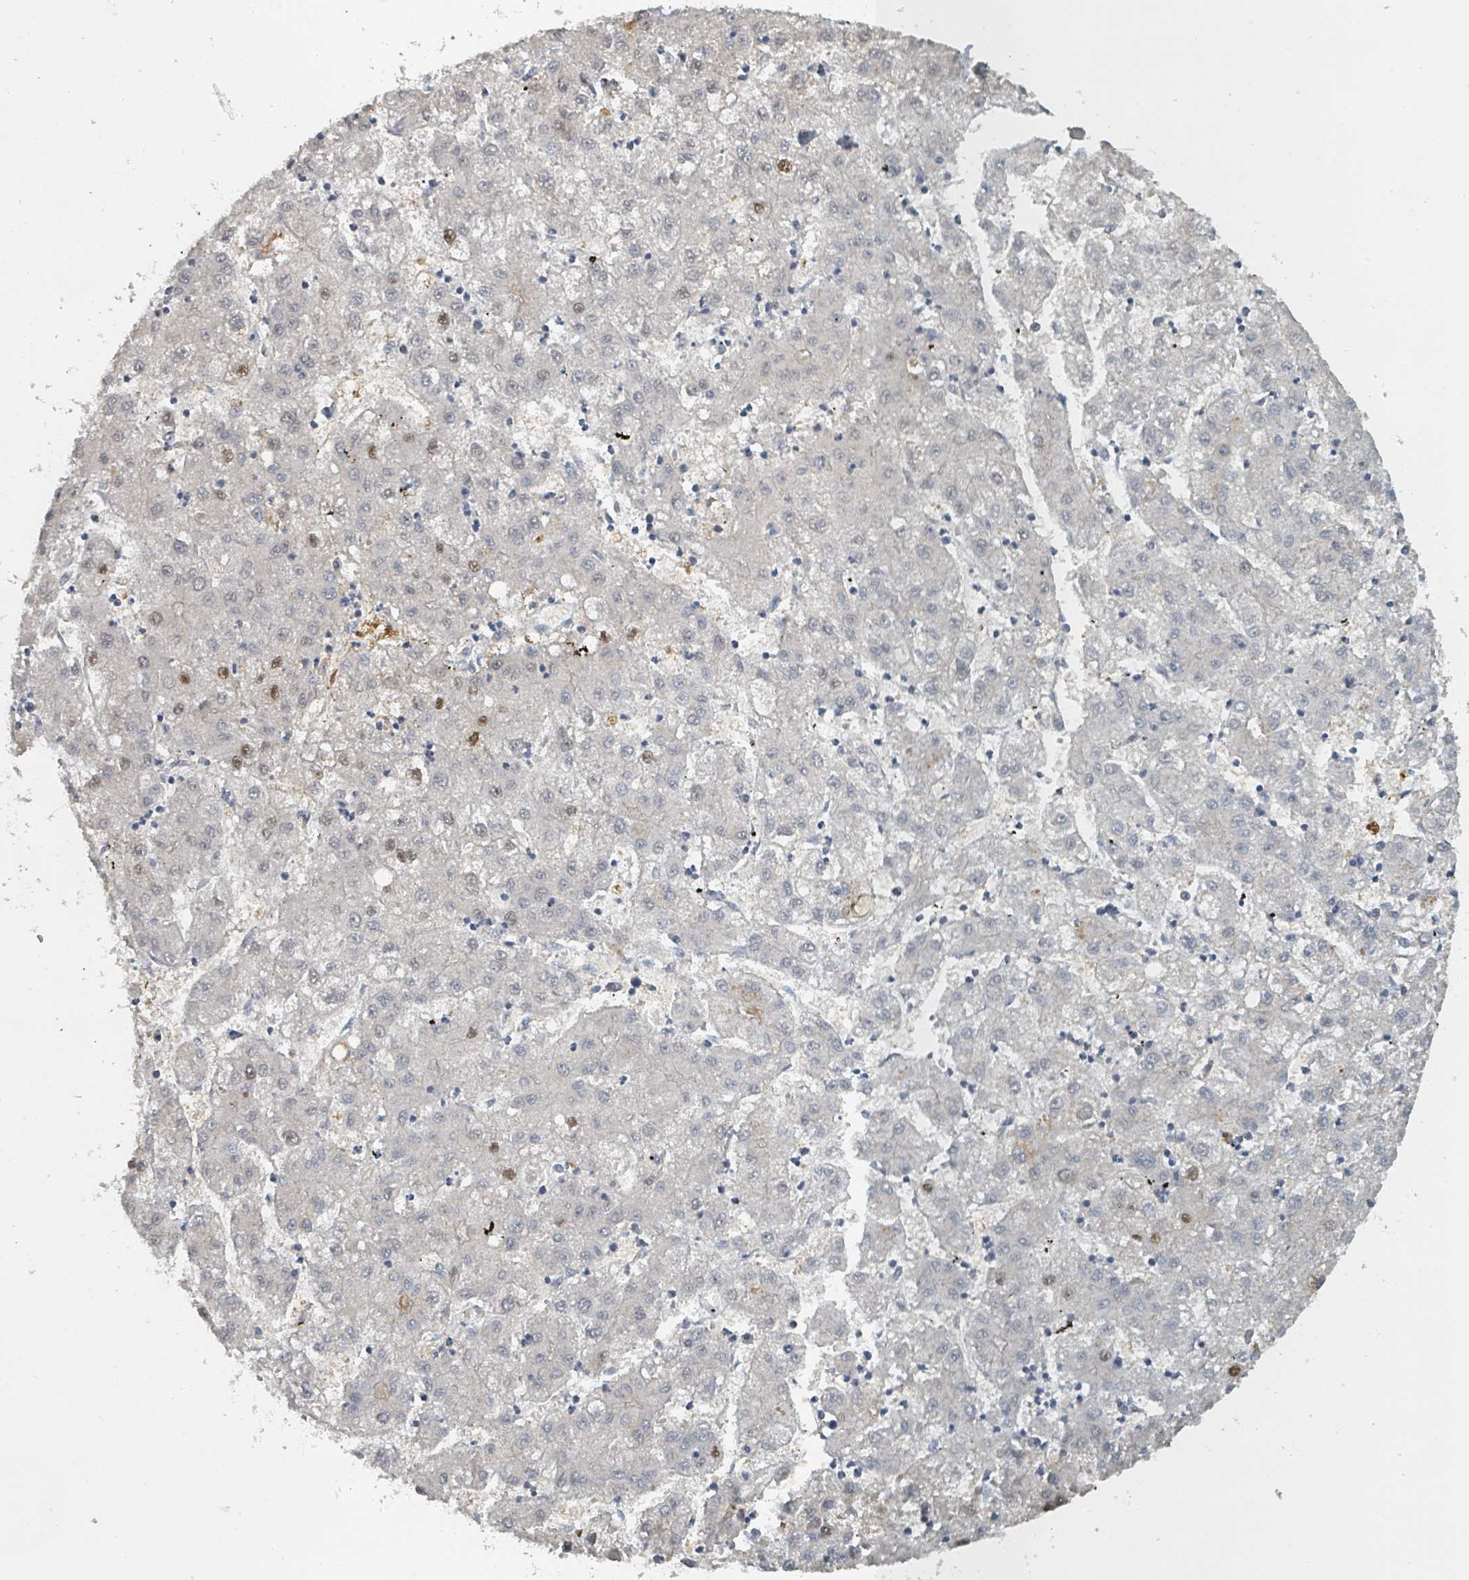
{"staining": {"intensity": "negative", "quantity": "none", "location": "none"}, "tissue": "liver cancer", "cell_type": "Tumor cells", "image_type": "cancer", "snomed": [{"axis": "morphology", "description": "Carcinoma, Hepatocellular, NOS"}, {"axis": "topography", "description": "Liver"}], "caption": "Photomicrograph shows no protein positivity in tumor cells of hepatocellular carcinoma (liver) tissue. The staining is performed using DAB (3,3'-diaminobenzidine) brown chromogen with nuclei counter-stained in using hematoxylin.", "gene": "HEATR5A", "patient": {"sex": "male", "age": 72}}